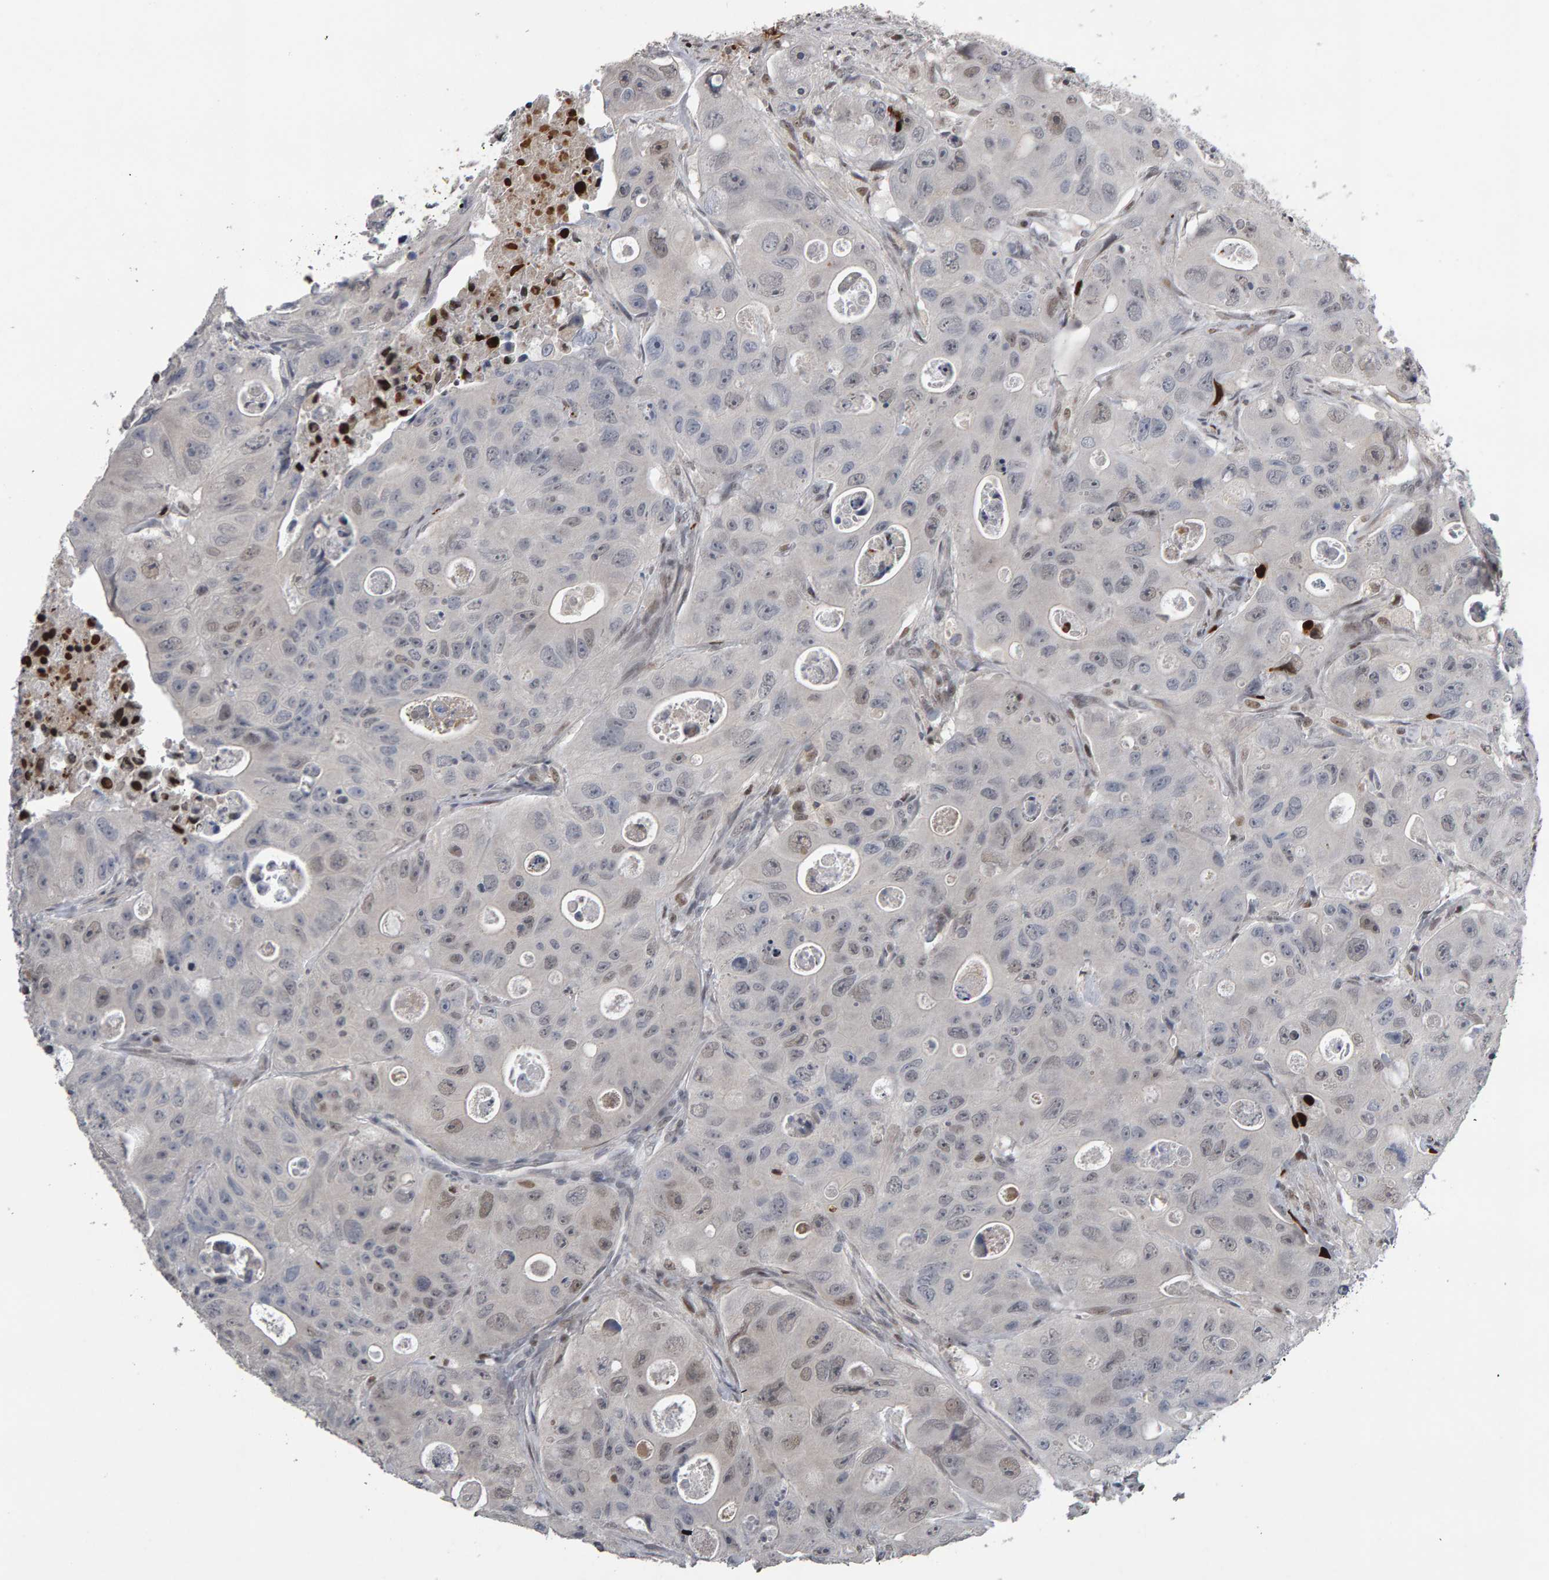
{"staining": {"intensity": "weak", "quantity": "<25%", "location": "nuclear"}, "tissue": "colorectal cancer", "cell_type": "Tumor cells", "image_type": "cancer", "snomed": [{"axis": "morphology", "description": "Adenocarcinoma, NOS"}, {"axis": "topography", "description": "Colon"}], "caption": "A high-resolution micrograph shows IHC staining of colorectal cancer (adenocarcinoma), which exhibits no significant positivity in tumor cells.", "gene": "IPO8", "patient": {"sex": "female", "age": 46}}